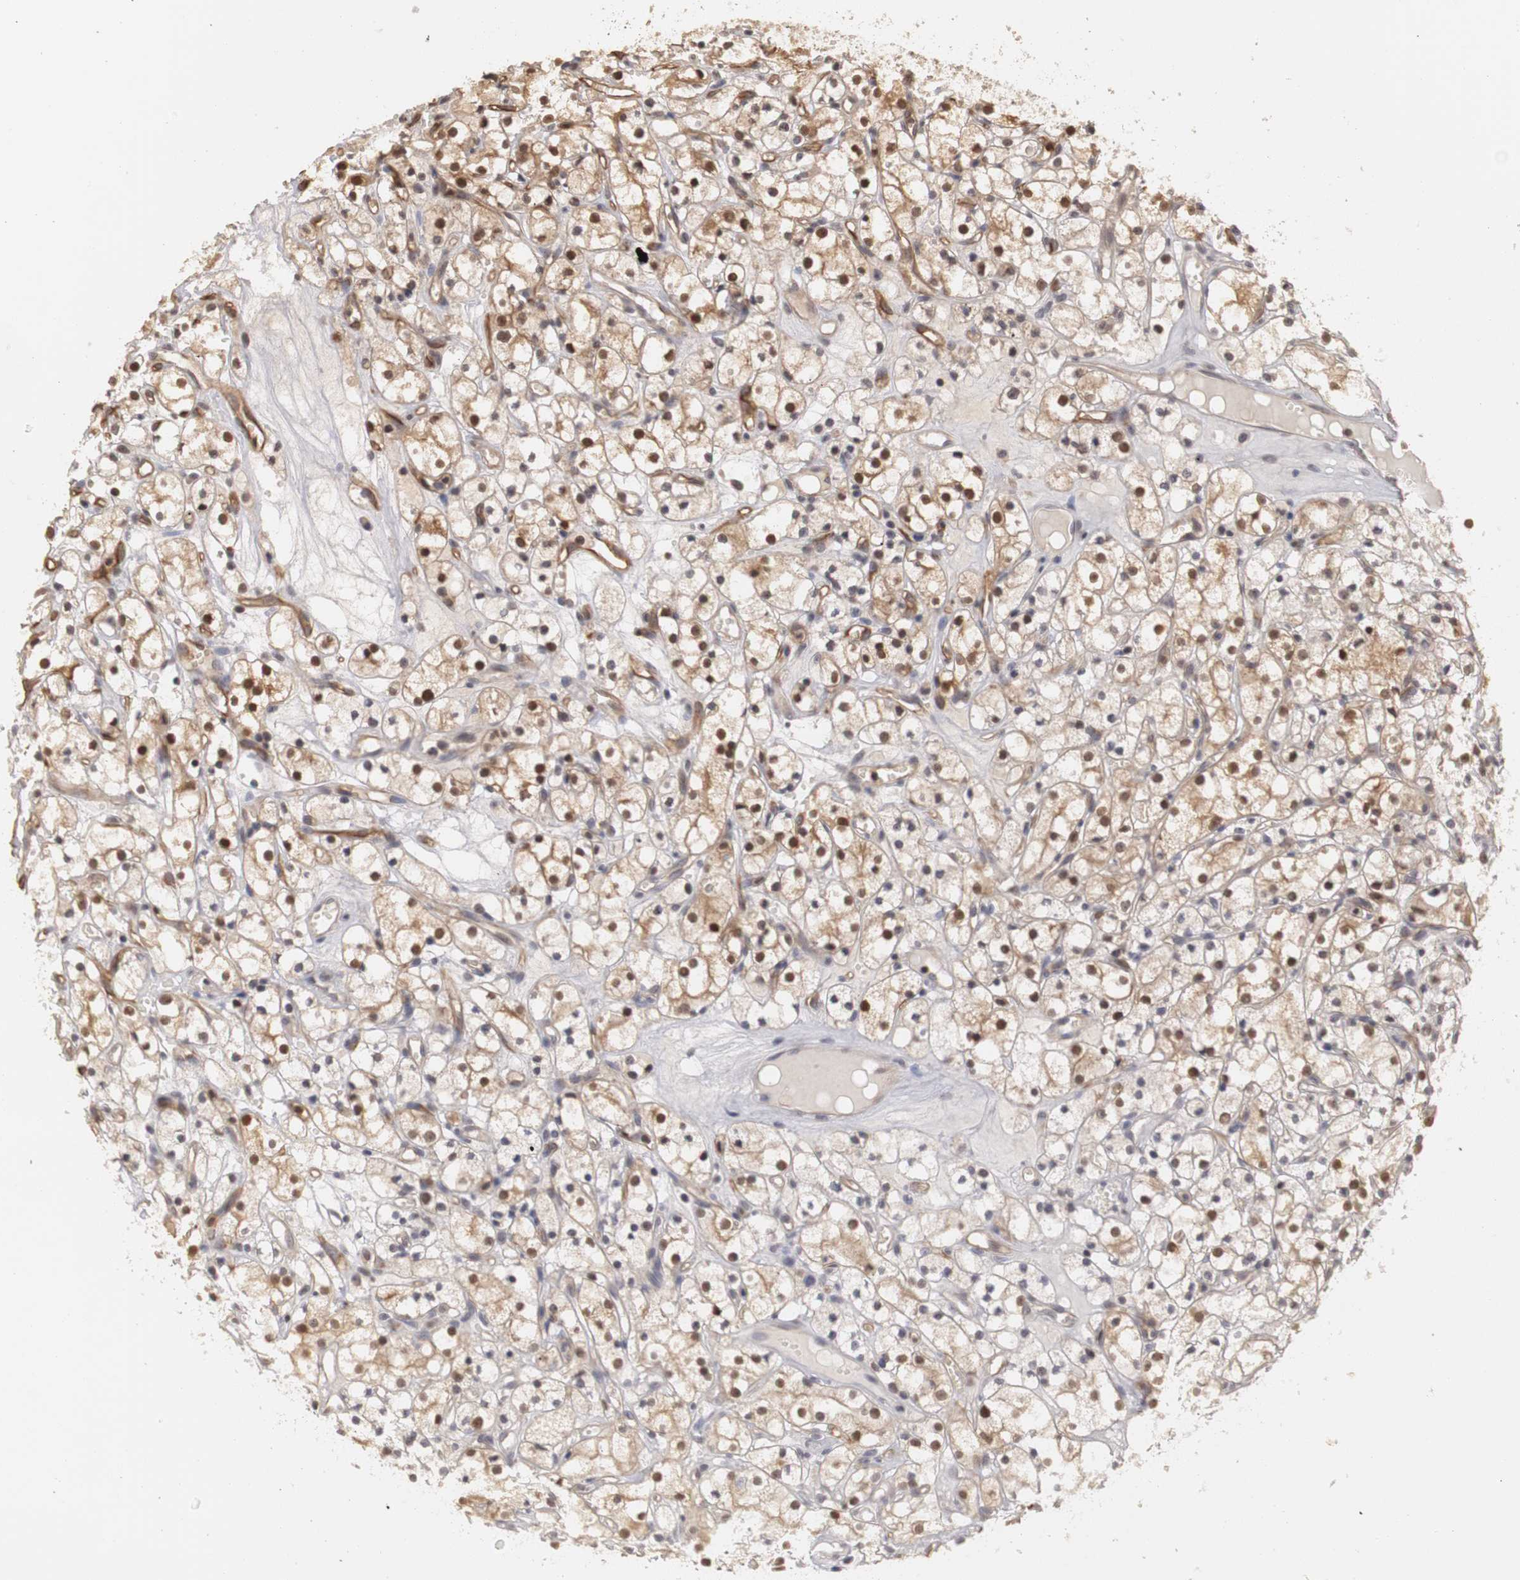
{"staining": {"intensity": "moderate", "quantity": "25%-75%", "location": "cytoplasmic/membranous,nuclear"}, "tissue": "renal cancer", "cell_type": "Tumor cells", "image_type": "cancer", "snomed": [{"axis": "morphology", "description": "Adenocarcinoma, NOS"}, {"axis": "topography", "description": "Kidney"}], "caption": "The immunohistochemical stain highlights moderate cytoplasmic/membranous and nuclear positivity in tumor cells of renal cancer tissue. The protein is shown in brown color, while the nuclei are stained blue.", "gene": "PLEKHA1", "patient": {"sex": "male", "age": 61}}